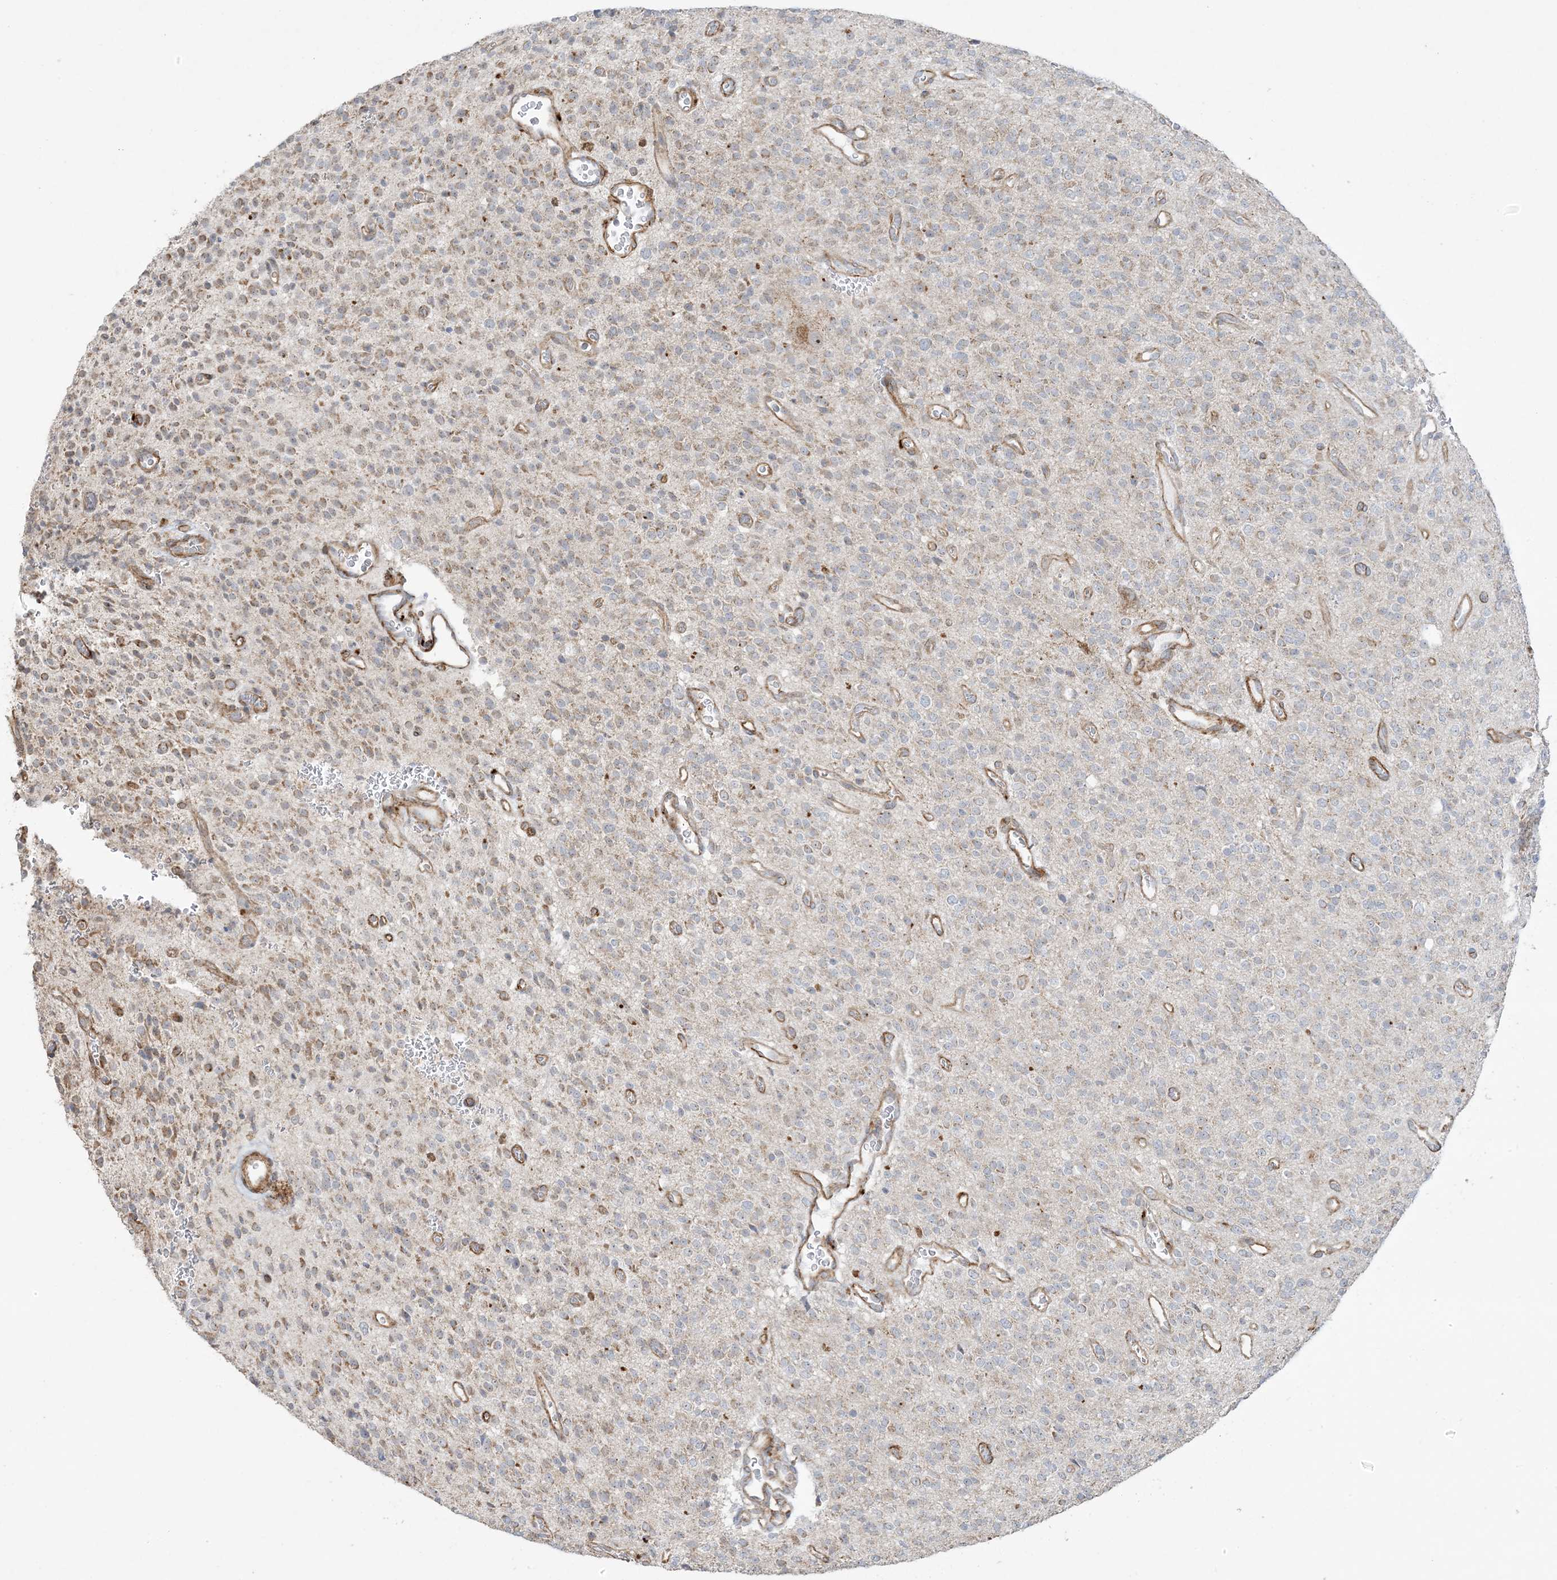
{"staining": {"intensity": "moderate", "quantity": "<25%", "location": "cytoplasmic/membranous"}, "tissue": "glioma", "cell_type": "Tumor cells", "image_type": "cancer", "snomed": [{"axis": "morphology", "description": "Glioma, malignant, High grade"}, {"axis": "topography", "description": "Brain"}], "caption": "A micrograph showing moderate cytoplasmic/membranous expression in approximately <25% of tumor cells in malignant glioma (high-grade), as visualized by brown immunohistochemical staining.", "gene": "AGA", "patient": {"sex": "male", "age": 34}}